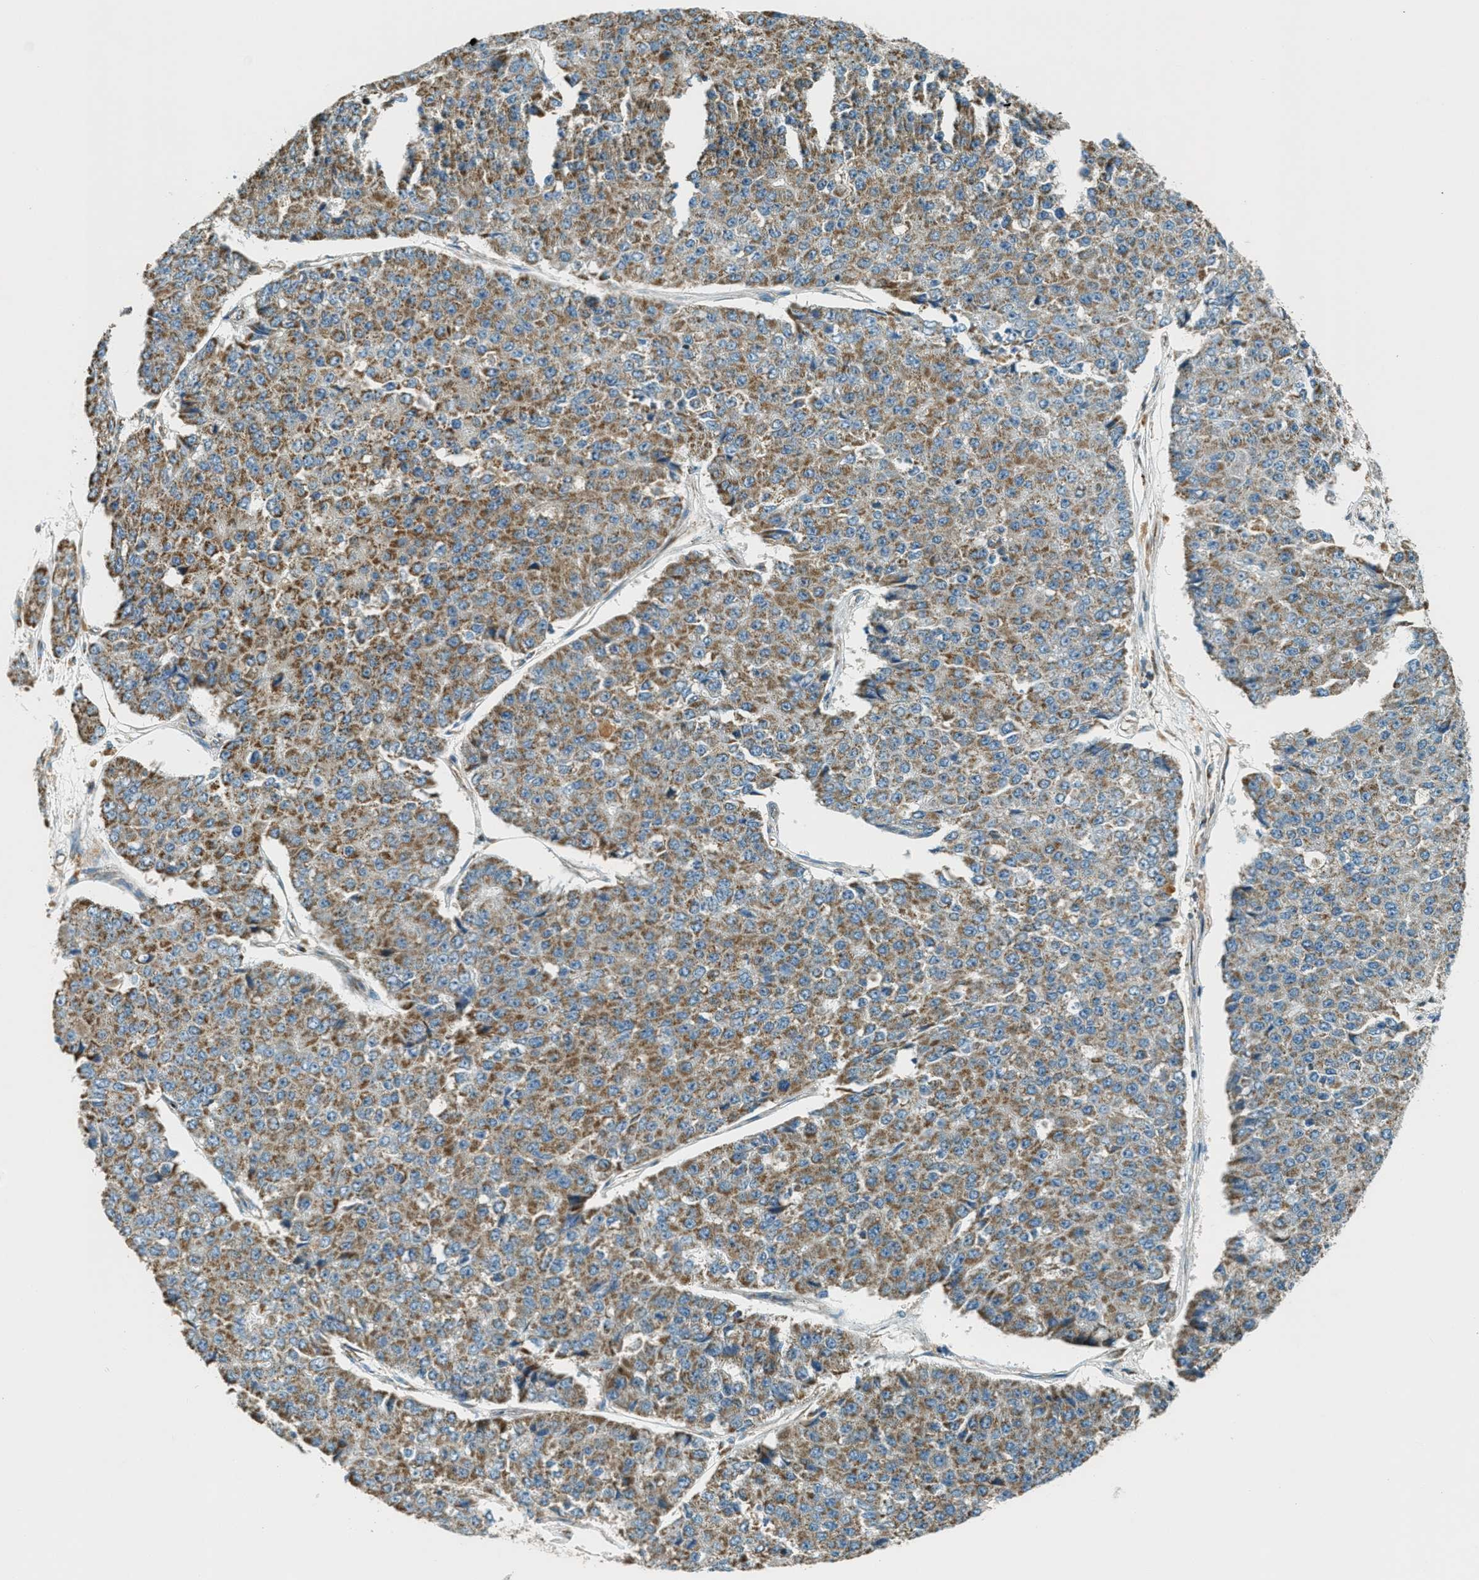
{"staining": {"intensity": "moderate", "quantity": ">75%", "location": "cytoplasmic/membranous"}, "tissue": "pancreatic cancer", "cell_type": "Tumor cells", "image_type": "cancer", "snomed": [{"axis": "morphology", "description": "Adenocarcinoma, NOS"}, {"axis": "topography", "description": "Pancreas"}], "caption": "A micrograph showing moderate cytoplasmic/membranous expression in about >75% of tumor cells in adenocarcinoma (pancreatic), as visualized by brown immunohistochemical staining.", "gene": "CHST15", "patient": {"sex": "male", "age": 50}}